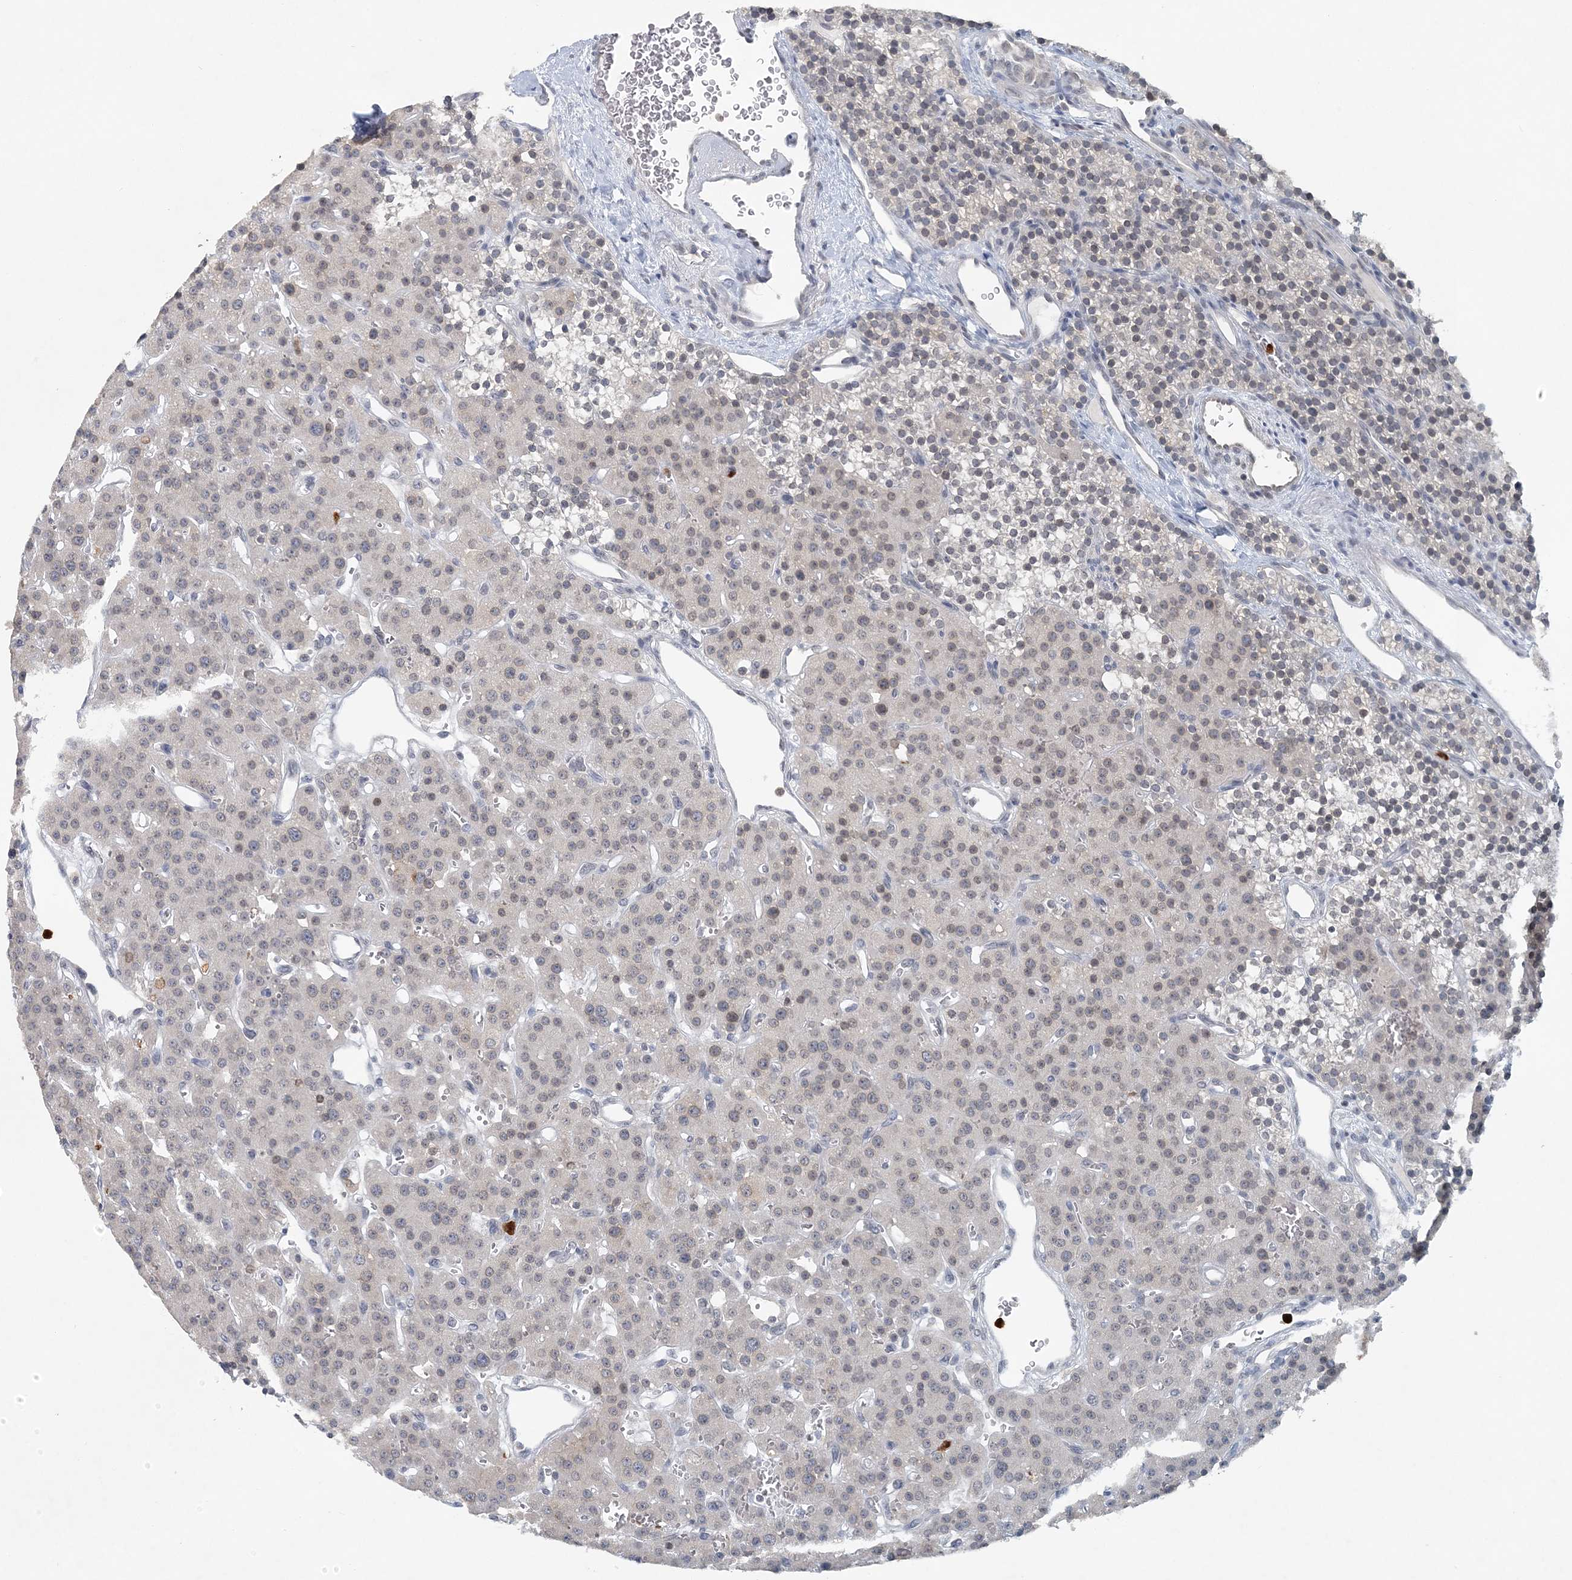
{"staining": {"intensity": "weak", "quantity": "25%-75%", "location": "cytoplasmic/membranous,nuclear"}, "tissue": "parathyroid gland", "cell_type": "Glandular cells", "image_type": "normal", "snomed": [{"axis": "morphology", "description": "Normal tissue, NOS"}, {"axis": "morphology", "description": "Adenoma, NOS"}, {"axis": "topography", "description": "Parathyroid gland"}], "caption": "Parathyroid gland was stained to show a protein in brown. There is low levels of weak cytoplasmic/membranous,nuclear expression in about 25%-75% of glandular cells.", "gene": "NUP54", "patient": {"sex": "female", "age": 81}}